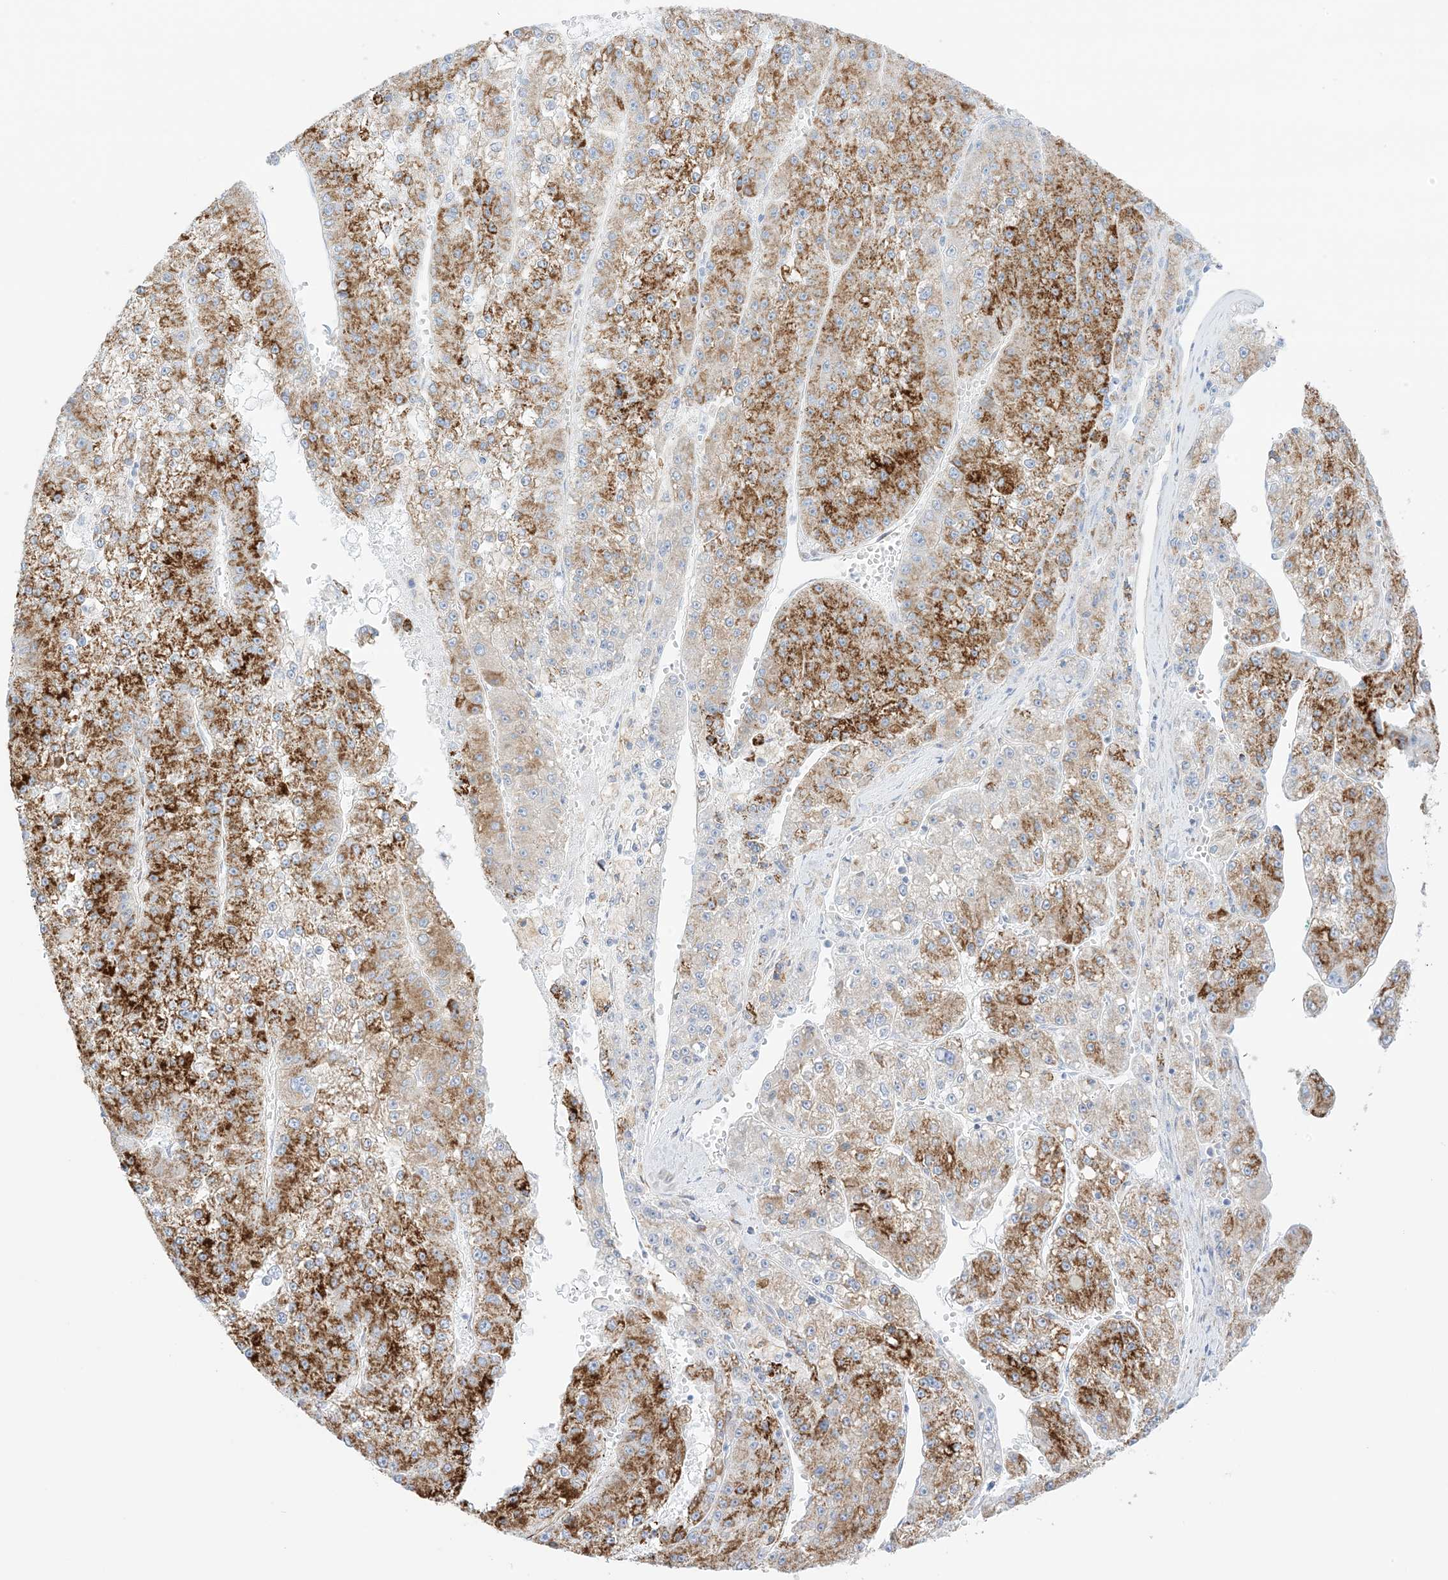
{"staining": {"intensity": "strong", "quantity": "25%-75%", "location": "cytoplasmic/membranous"}, "tissue": "liver cancer", "cell_type": "Tumor cells", "image_type": "cancer", "snomed": [{"axis": "morphology", "description": "Carcinoma, Hepatocellular, NOS"}, {"axis": "topography", "description": "Liver"}], "caption": "Brown immunohistochemical staining in hepatocellular carcinoma (liver) demonstrates strong cytoplasmic/membranous positivity in approximately 25%-75% of tumor cells. (brown staining indicates protein expression, while blue staining denotes nuclei).", "gene": "PID1", "patient": {"sex": "female", "age": 73}}